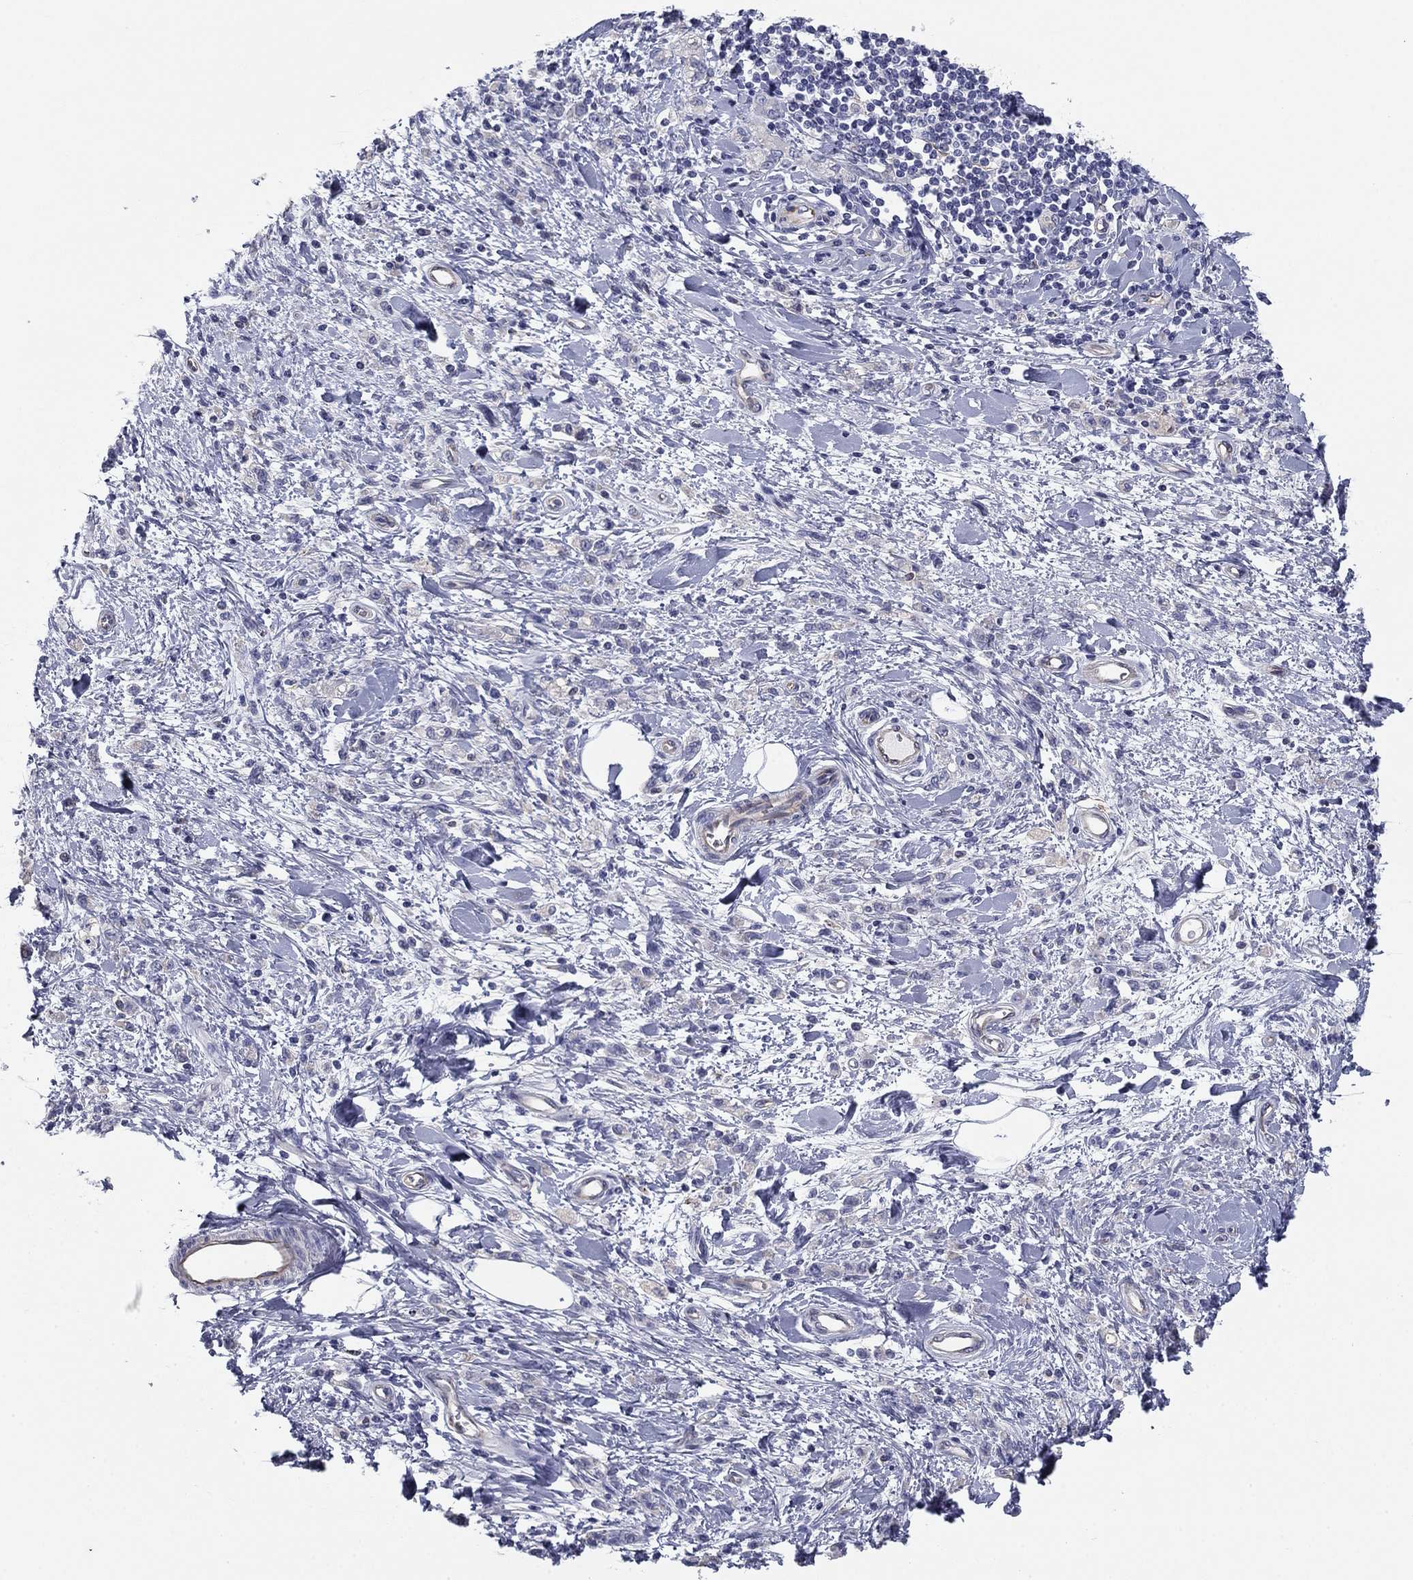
{"staining": {"intensity": "negative", "quantity": "none", "location": "none"}, "tissue": "stomach cancer", "cell_type": "Tumor cells", "image_type": "cancer", "snomed": [{"axis": "morphology", "description": "Adenocarcinoma, NOS"}, {"axis": "topography", "description": "Stomach"}], "caption": "This is an IHC photomicrograph of stomach cancer (adenocarcinoma). There is no staining in tumor cells.", "gene": "SEPTIN3", "patient": {"sex": "male", "age": 77}}